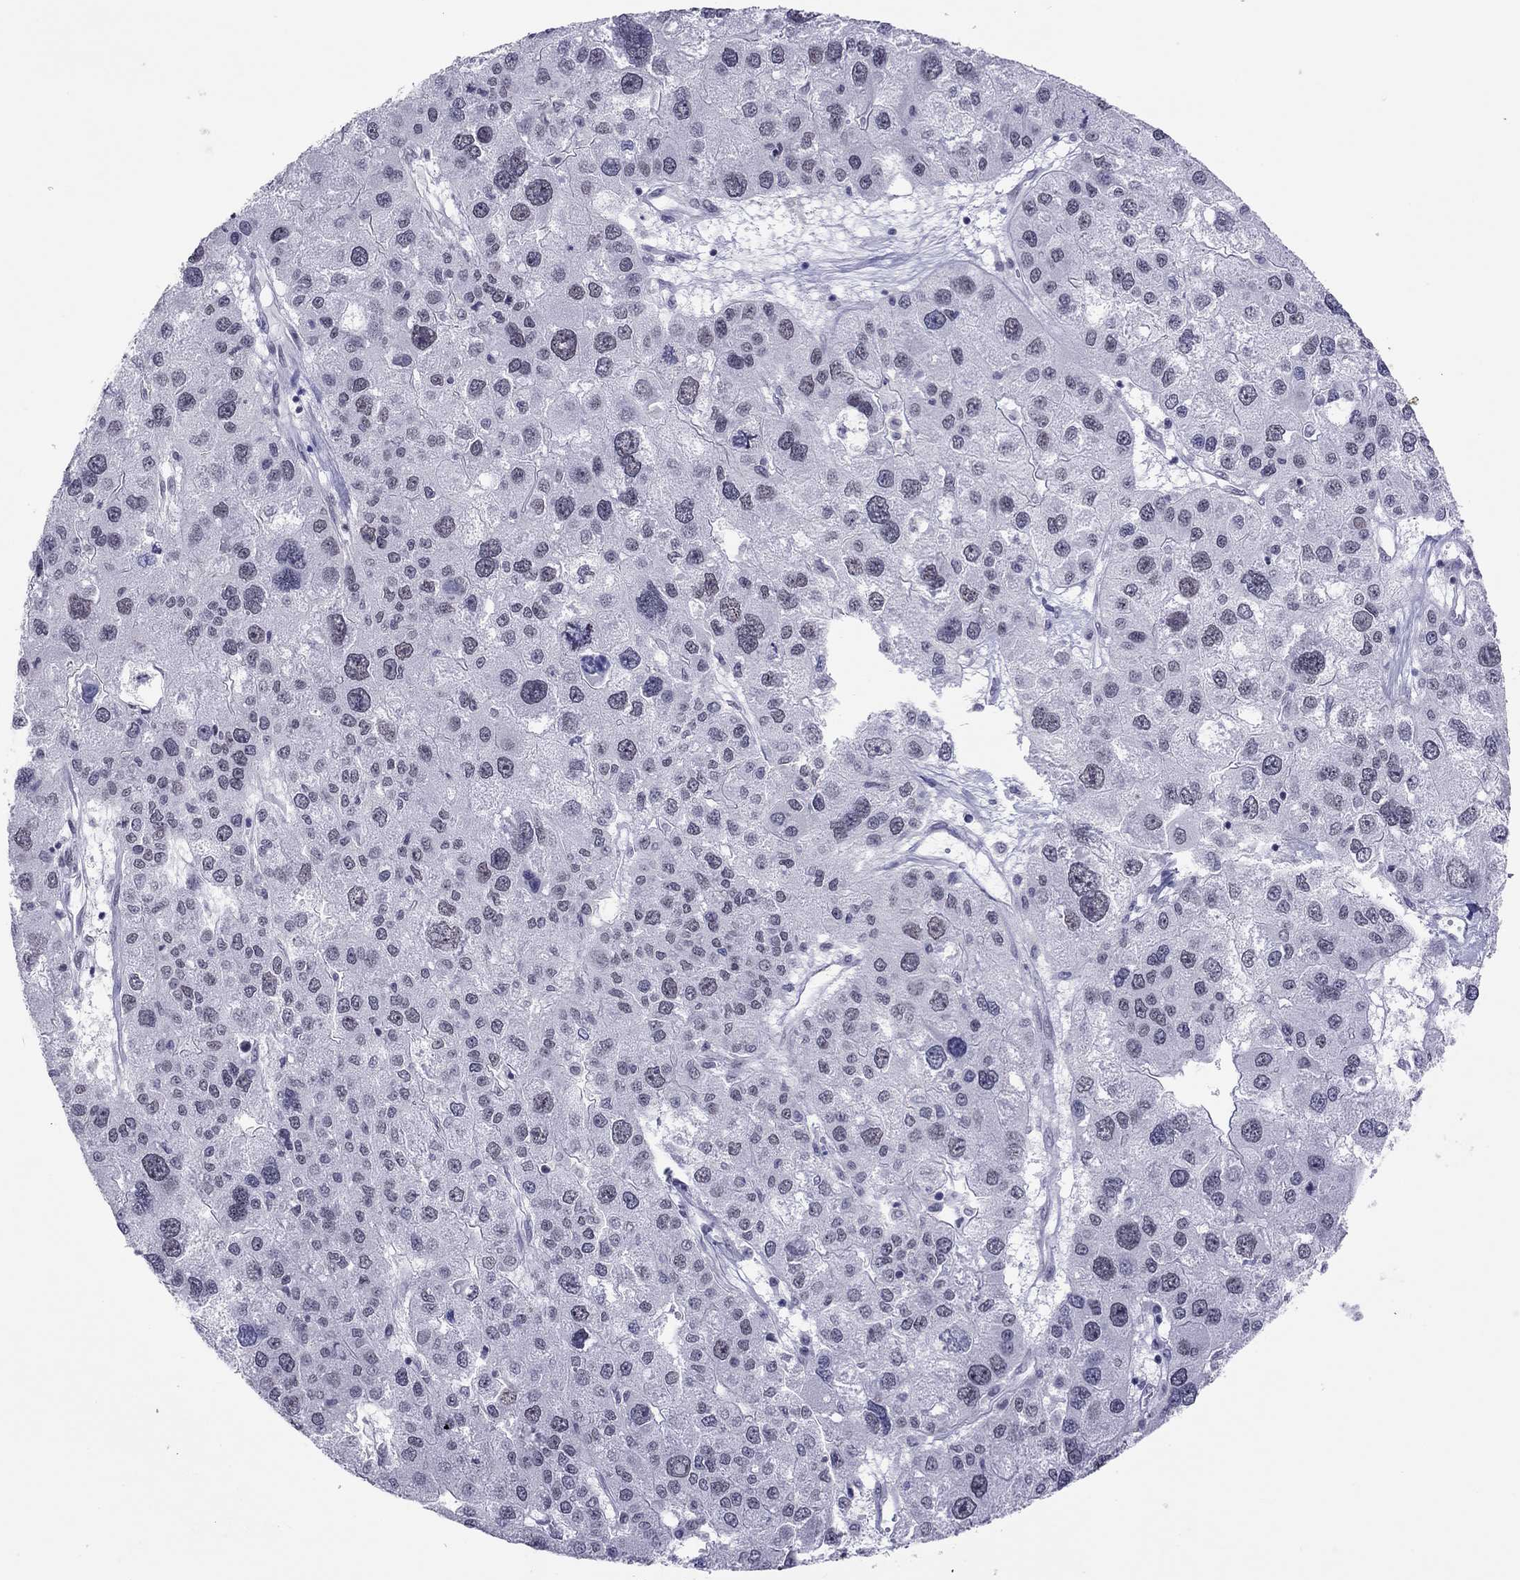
{"staining": {"intensity": "negative", "quantity": "none", "location": "none"}, "tissue": "liver cancer", "cell_type": "Tumor cells", "image_type": "cancer", "snomed": [{"axis": "morphology", "description": "Carcinoma, Hepatocellular, NOS"}, {"axis": "topography", "description": "Liver"}], "caption": "Liver cancer (hepatocellular carcinoma) stained for a protein using IHC shows no positivity tumor cells.", "gene": "JHY", "patient": {"sex": "male", "age": 73}}